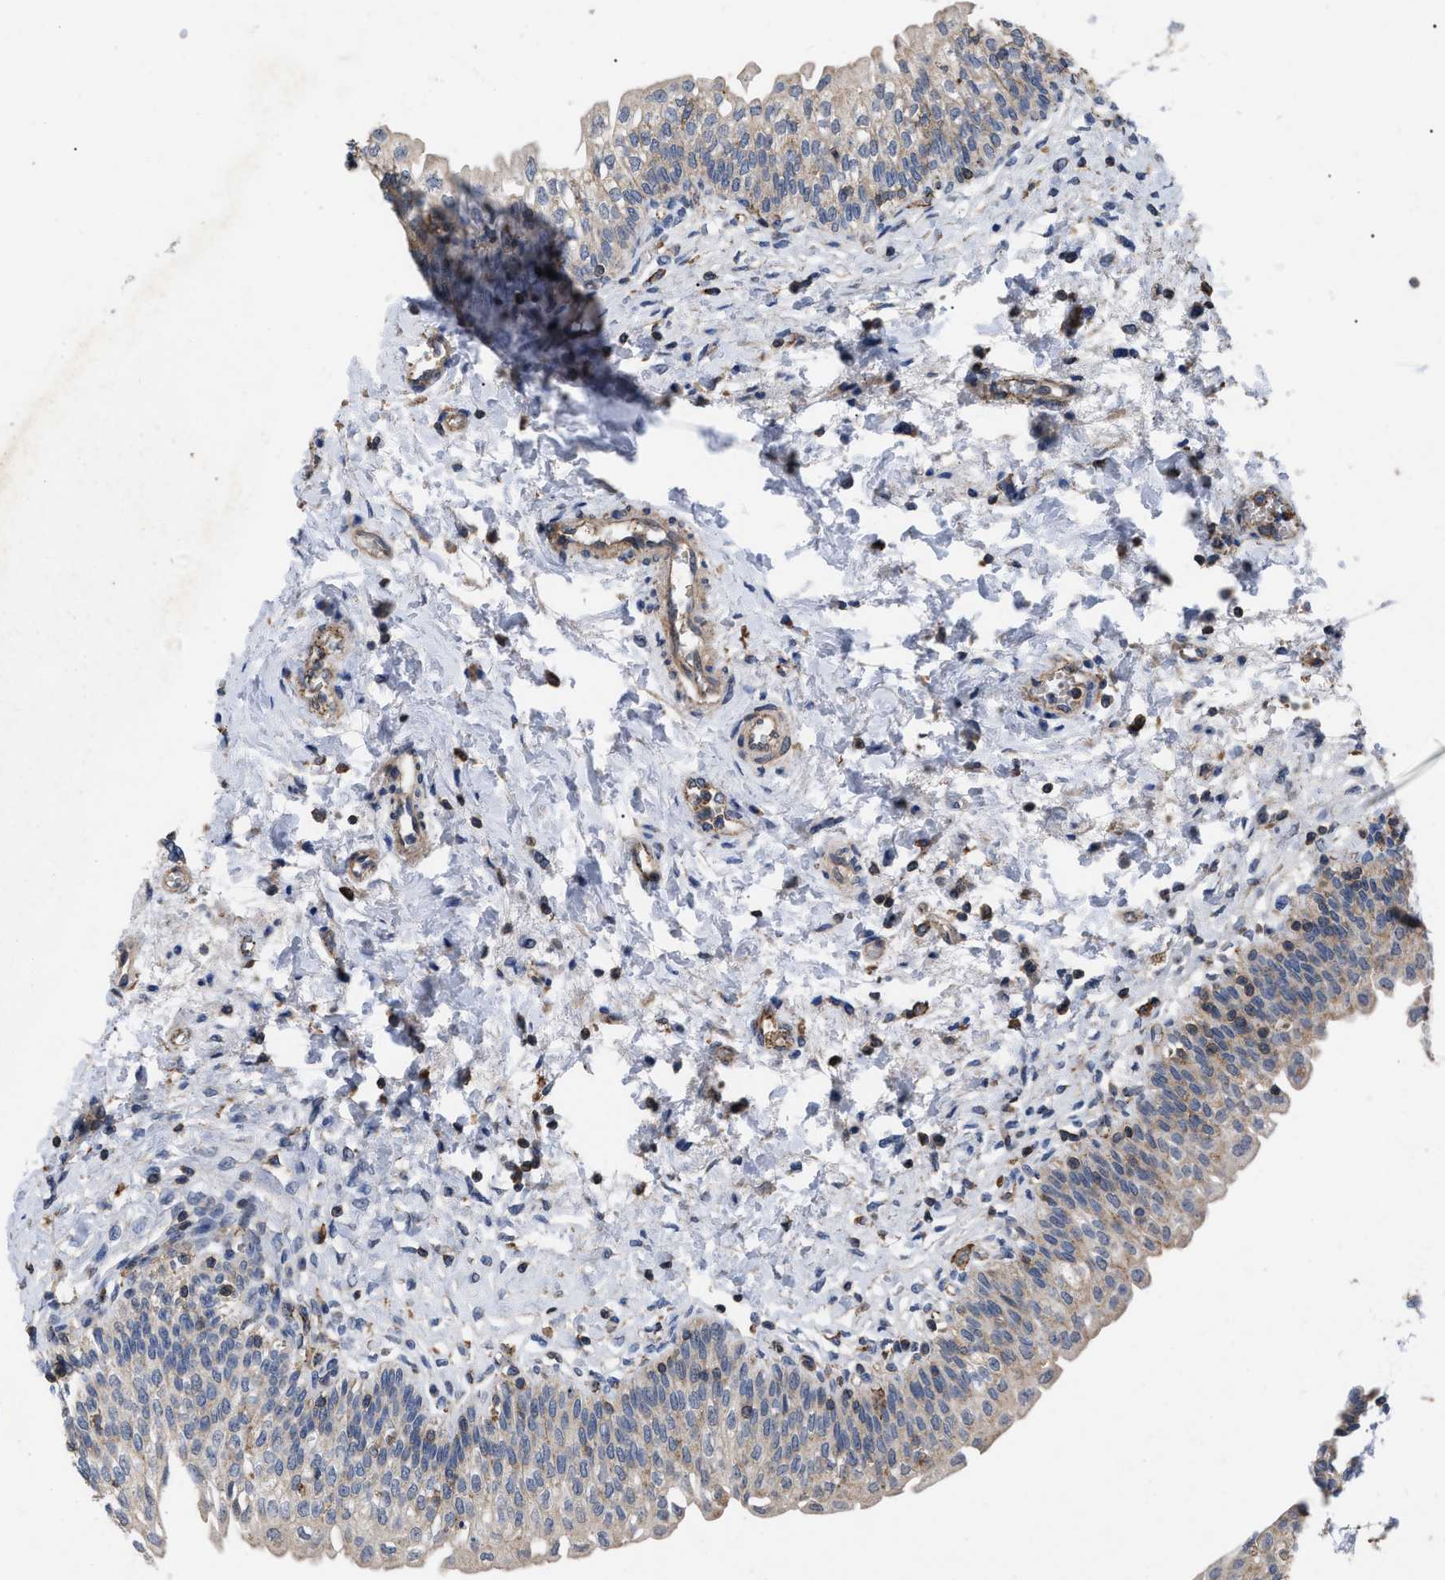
{"staining": {"intensity": "weak", "quantity": ">75%", "location": "cytoplasmic/membranous"}, "tissue": "urinary bladder", "cell_type": "Urothelial cells", "image_type": "normal", "snomed": [{"axis": "morphology", "description": "Normal tissue, NOS"}, {"axis": "topography", "description": "Urinary bladder"}], "caption": "Immunohistochemical staining of normal human urinary bladder exhibits weak cytoplasmic/membranous protein staining in approximately >75% of urothelial cells.", "gene": "FAM171A2", "patient": {"sex": "male", "age": 55}}